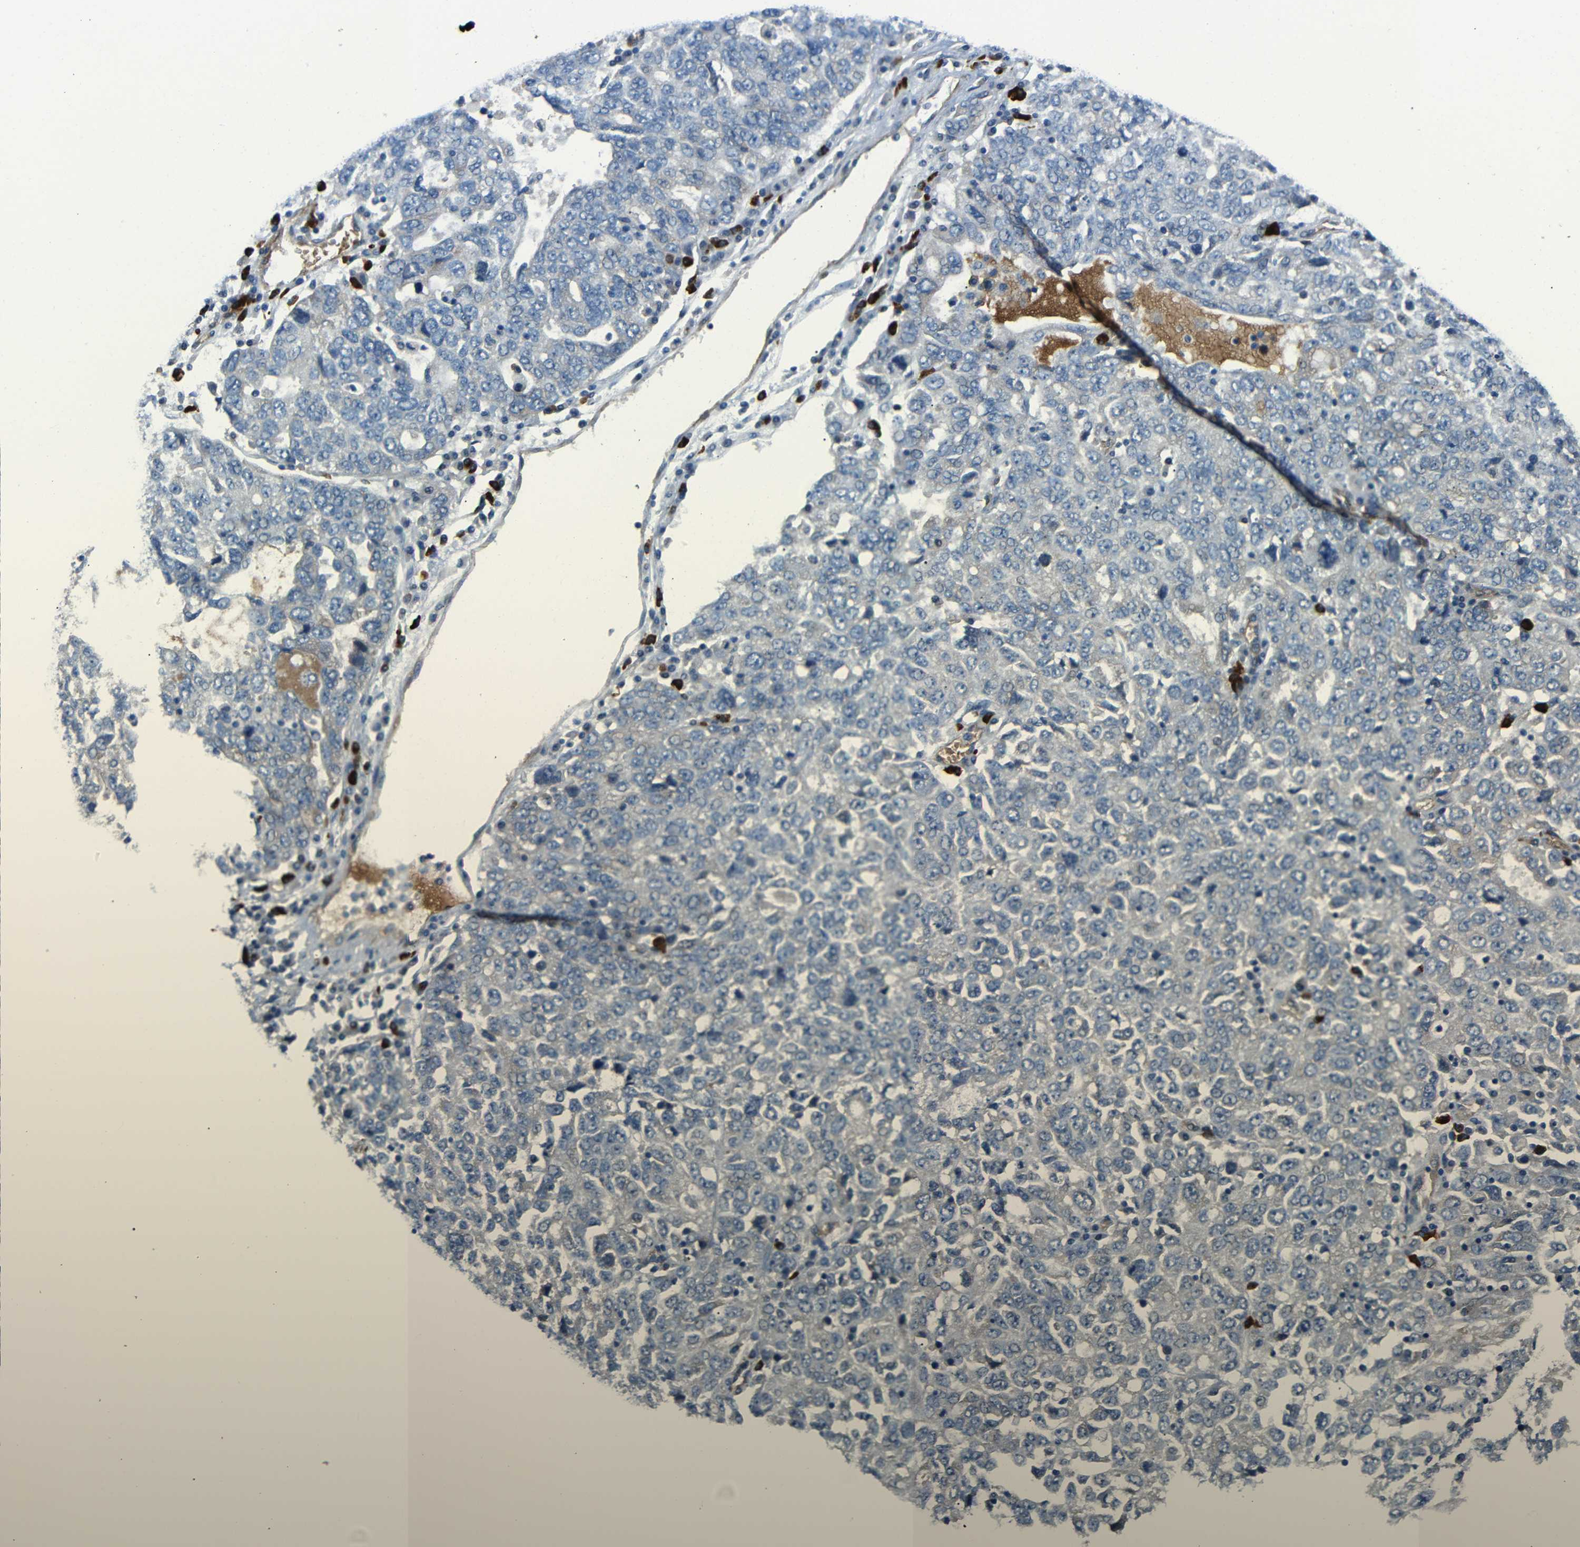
{"staining": {"intensity": "negative", "quantity": "none", "location": "none"}, "tissue": "ovarian cancer", "cell_type": "Tumor cells", "image_type": "cancer", "snomed": [{"axis": "morphology", "description": "Carcinoma, endometroid"}, {"axis": "topography", "description": "Ovary"}], "caption": "Human ovarian cancer stained for a protein using immunohistochemistry displays no positivity in tumor cells.", "gene": "MYO1B", "patient": {"sex": "female", "age": 62}}